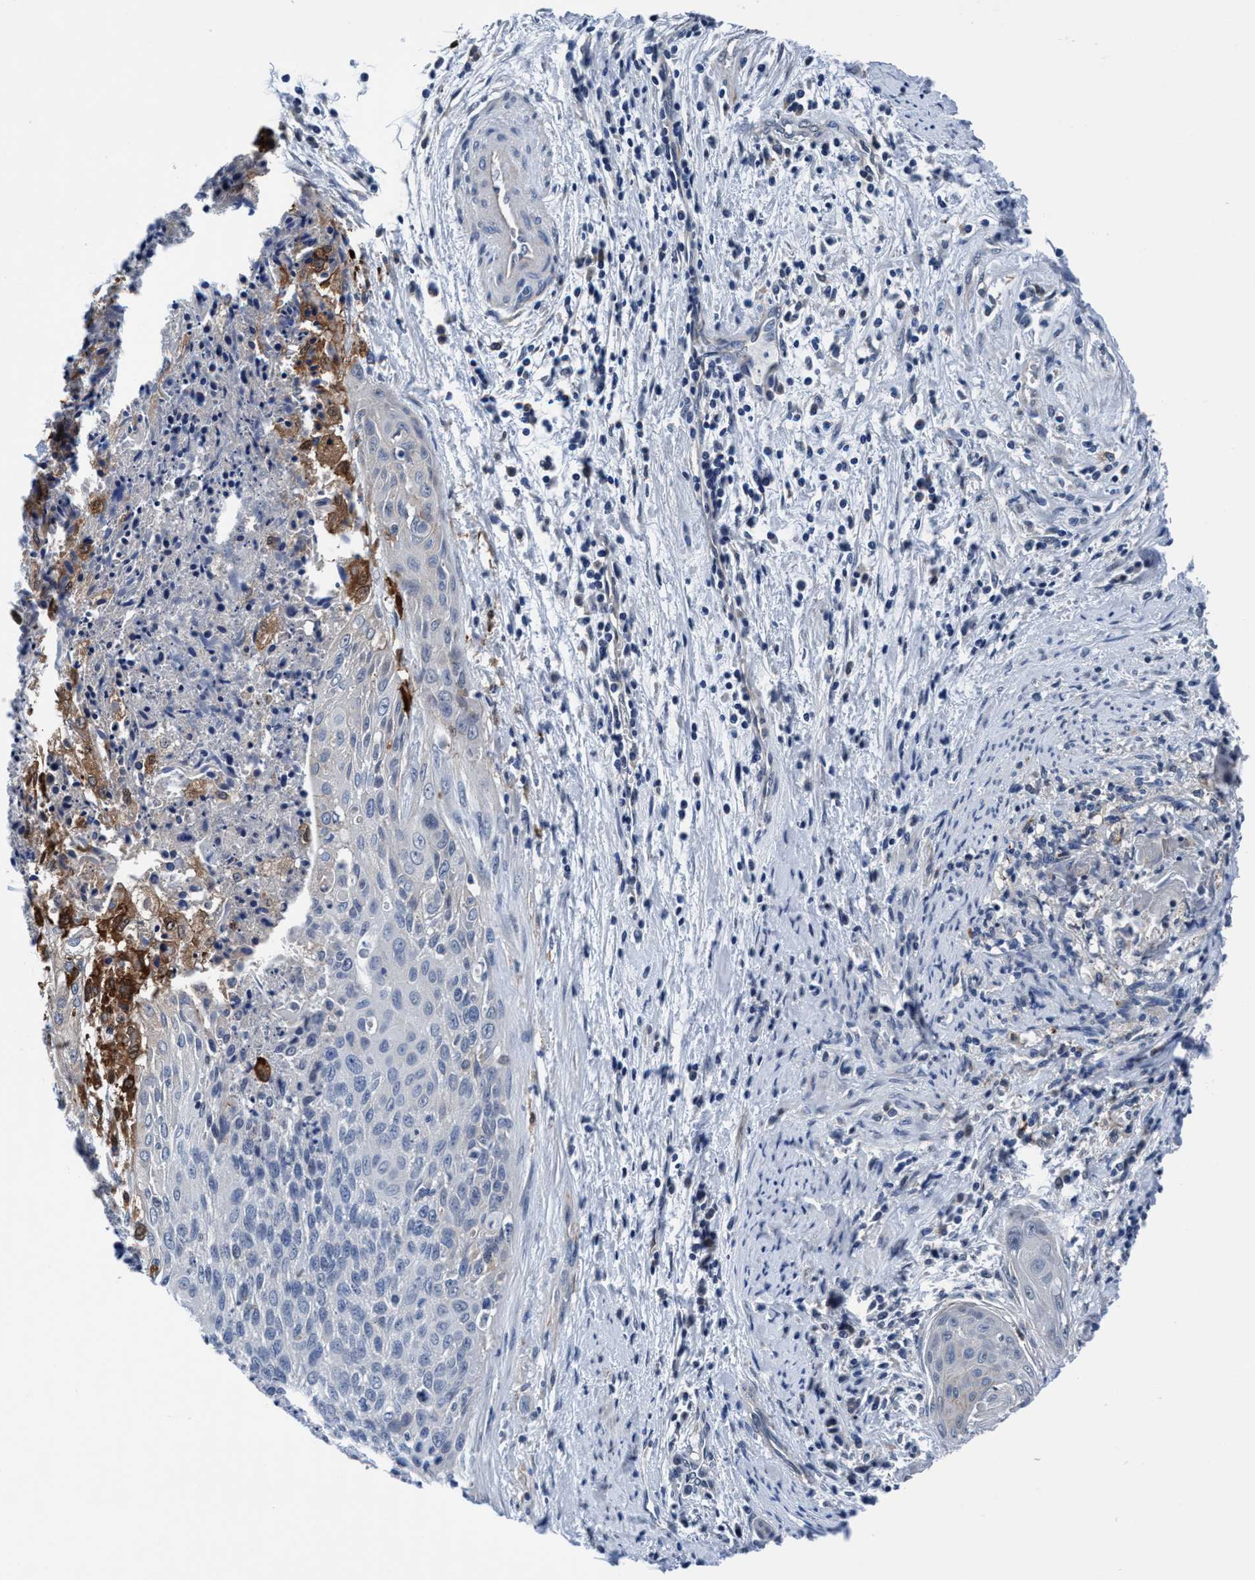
{"staining": {"intensity": "negative", "quantity": "none", "location": "none"}, "tissue": "cervical cancer", "cell_type": "Tumor cells", "image_type": "cancer", "snomed": [{"axis": "morphology", "description": "Squamous cell carcinoma, NOS"}, {"axis": "topography", "description": "Cervix"}], "caption": "Immunohistochemistry micrograph of neoplastic tissue: human cervical squamous cell carcinoma stained with DAB (3,3'-diaminobenzidine) shows no significant protein staining in tumor cells.", "gene": "TMEM94", "patient": {"sex": "female", "age": 55}}